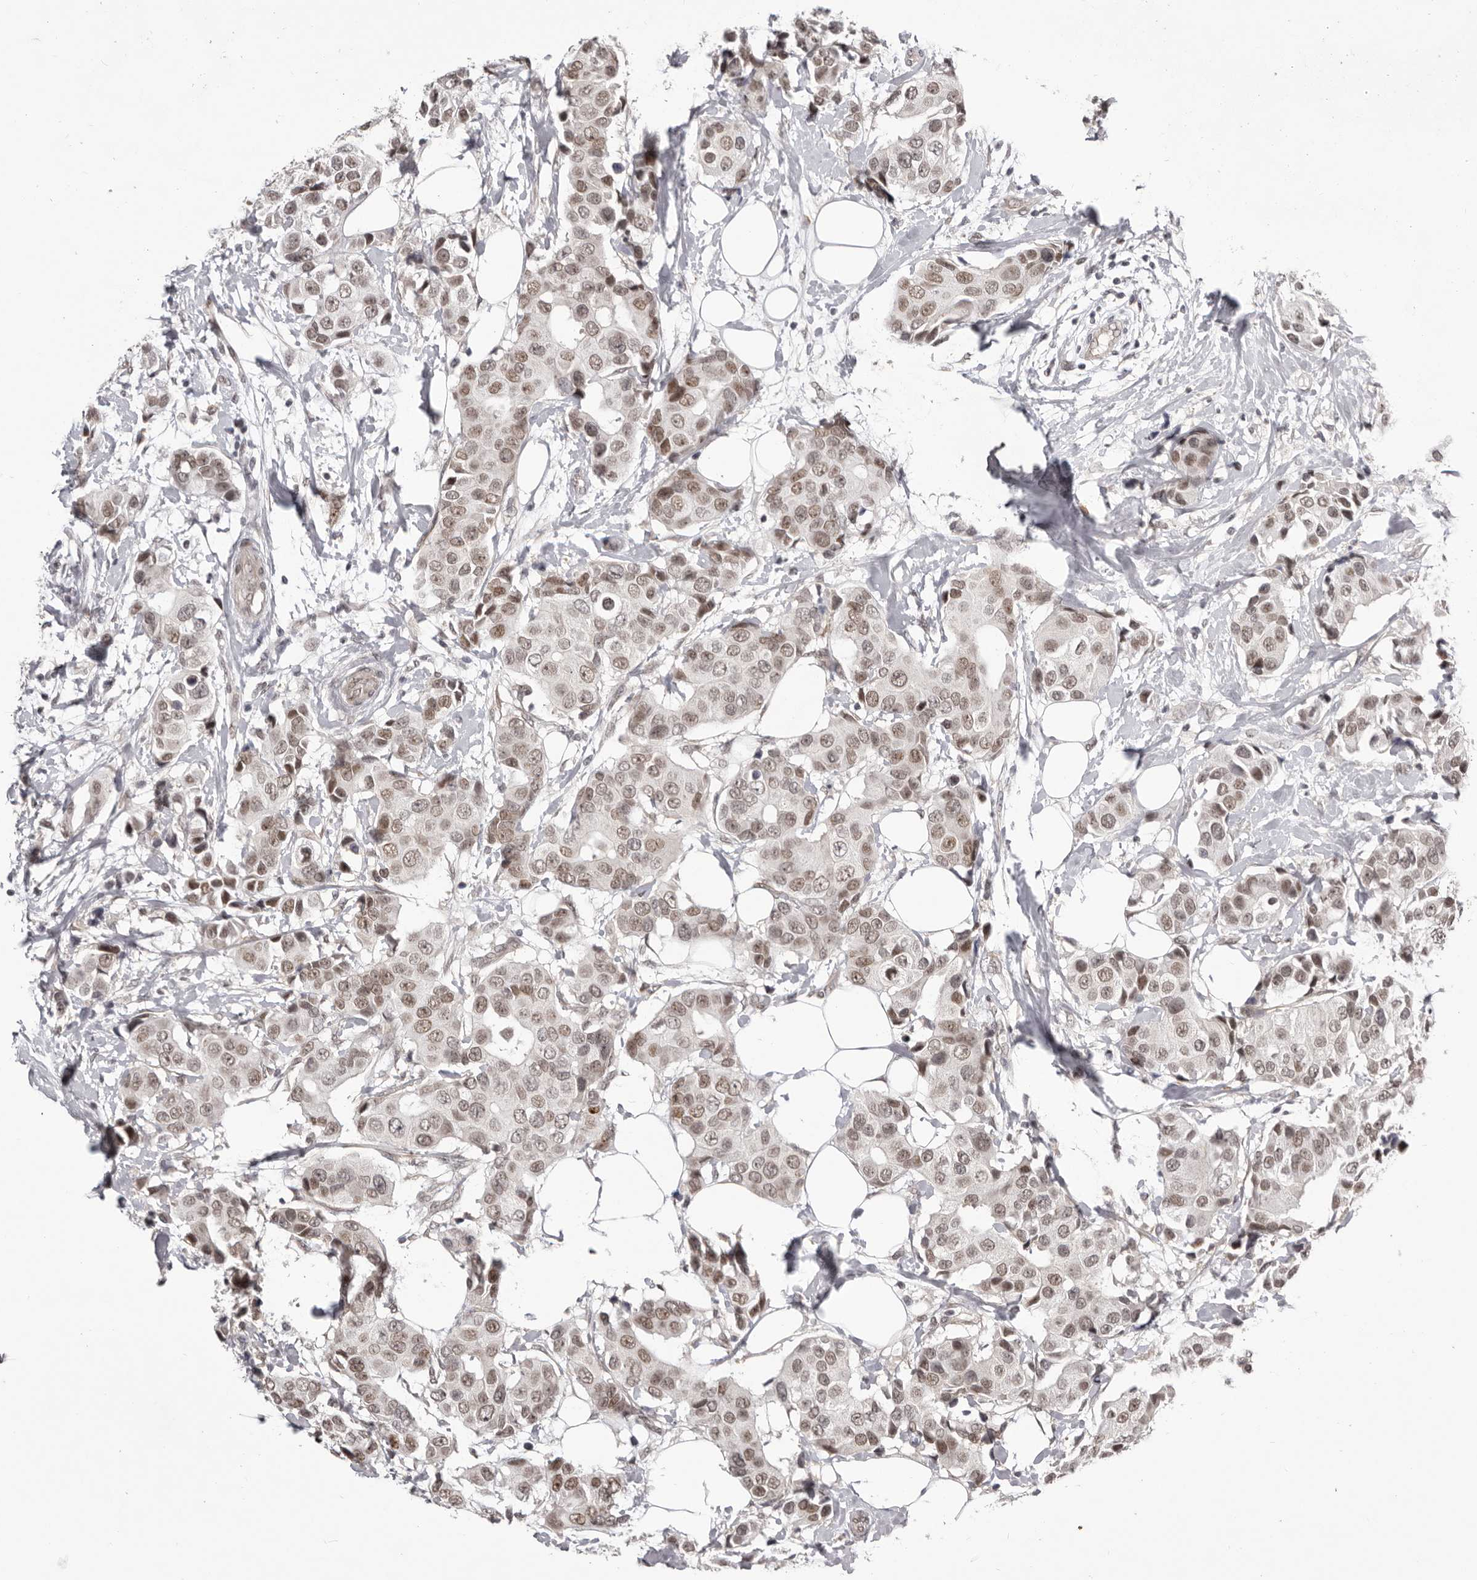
{"staining": {"intensity": "weak", "quantity": ">75%", "location": "nuclear"}, "tissue": "breast cancer", "cell_type": "Tumor cells", "image_type": "cancer", "snomed": [{"axis": "morphology", "description": "Normal tissue, NOS"}, {"axis": "morphology", "description": "Duct carcinoma"}, {"axis": "topography", "description": "Breast"}], "caption": "Immunohistochemical staining of breast cancer (invasive ductal carcinoma) exhibits low levels of weak nuclear expression in approximately >75% of tumor cells.", "gene": "RNF2", "patient": {"sex": "female", "age": 39}}